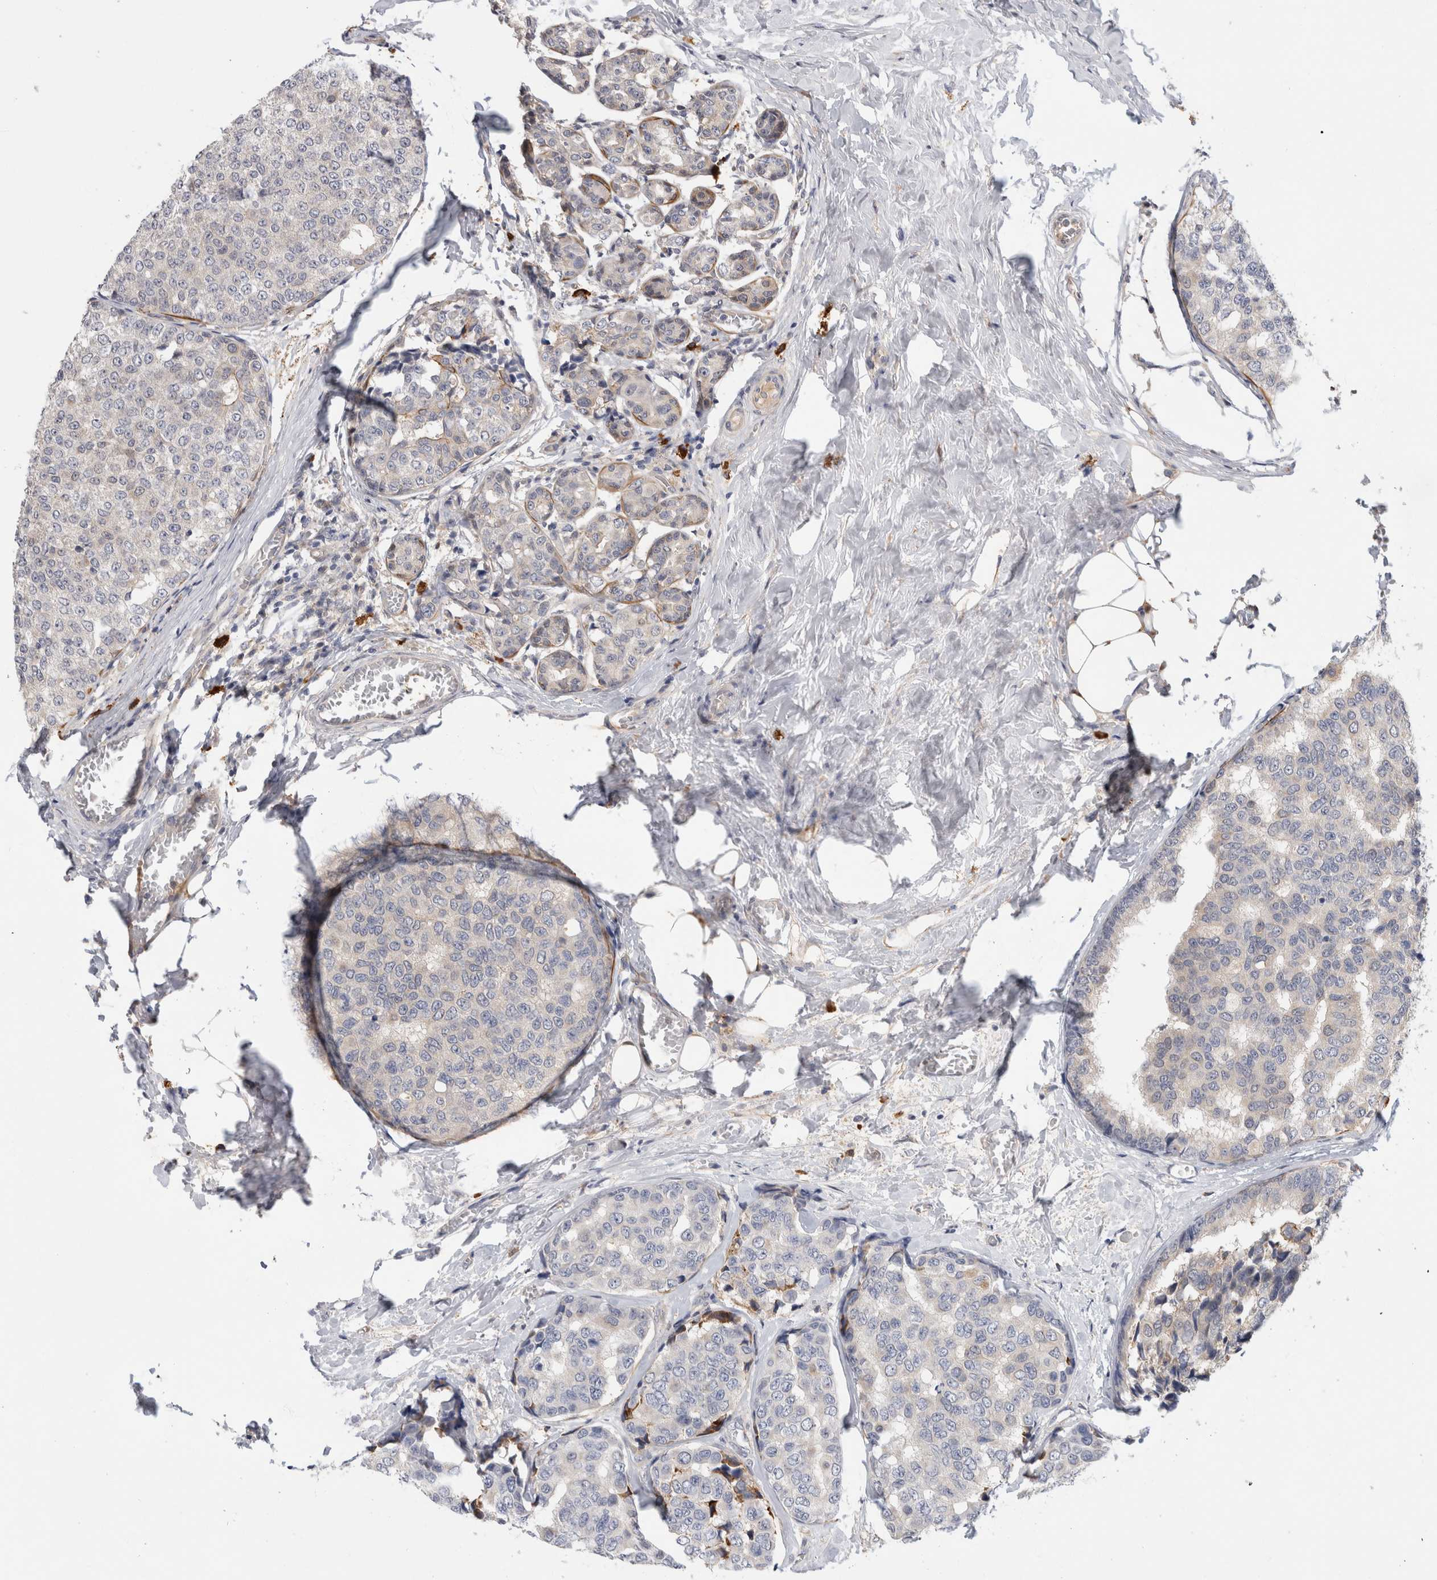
{"staining": {"intensity": "negative", "quantity": "none", "location": "none"}, "tissue": "breast cancer", "cell_type": "Tumor cells", "image_type": "cancer", "snomed": [{"axis": "morphology", "description": "Normal tissue, NOS"}, {"axis": "morphology", "description": "Duct carcinoma"}, {"axis": "topography", "description": "Breast"}], "caption": "Immunohistochemistry (IHC) photomicrograph of intraductal carcinoma (breast) stained for a protein (brown), which reveals no expression in tumor cells. (DAB immunohistochemistry, high magnification).", "gene": "PGM1", "patient": {"sex": "female", "age": 43}}